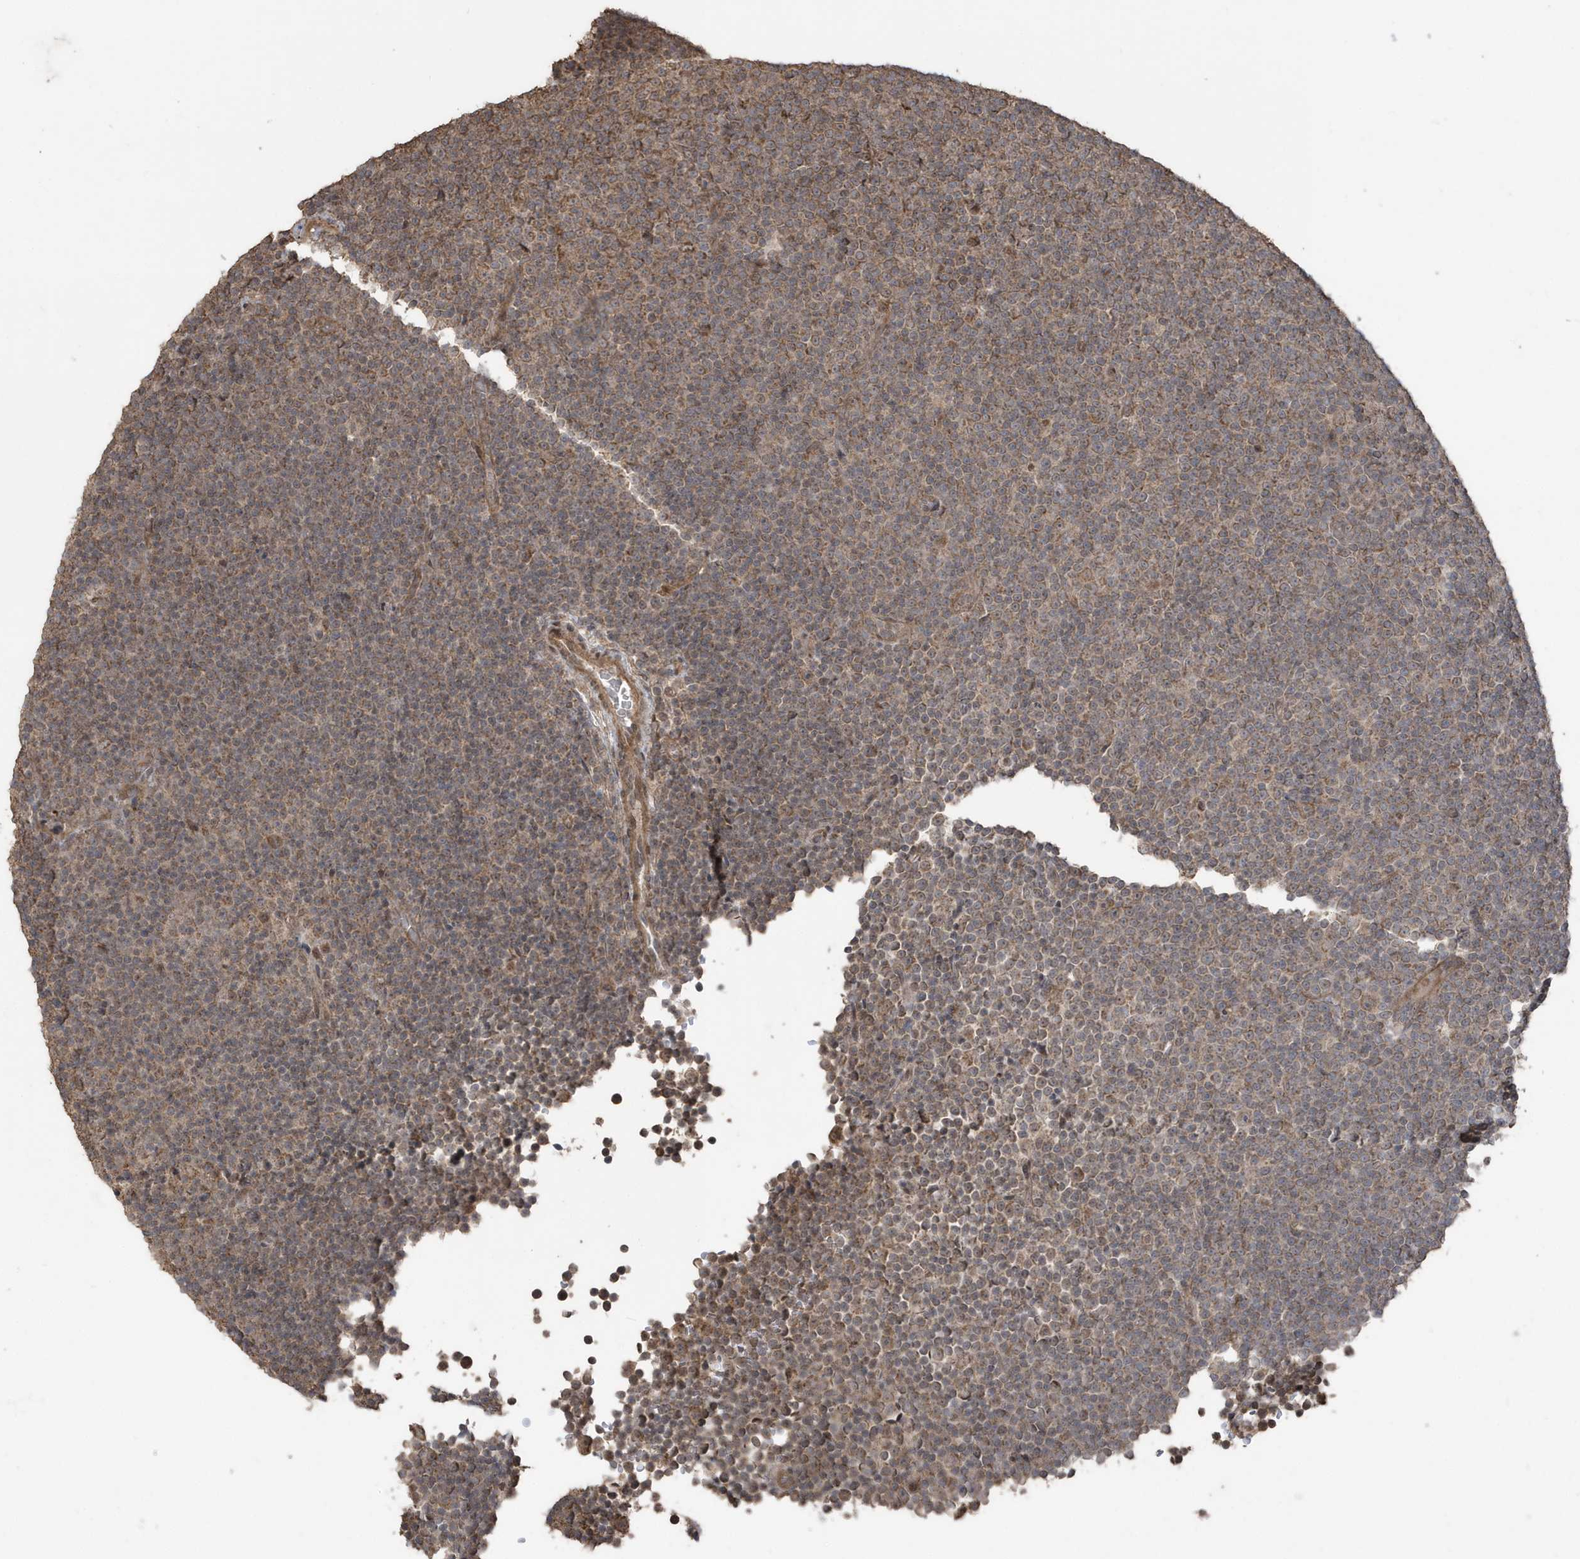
{"staining": {"intensity": "moderate", "quantity": "25%-75%", "location": "cytoplasmic/membranous"}, "tissue": "lymphoma", "cell_type": "Tumor cells", "image_type": "cancer", "snomed": [{"axis": "morphology", "description": "Malignant lymphoma, non-Hodgkin's type, Low grade"}, {"axis": "topography", "description": "Lymph node"}], "caption": "Tumor cells display medium levels of moderate cytoplasmic/membranous positivity in about 25%-75% of cells in low-grade malignant lymphoma, non-Hodgkin's type.", "gene": "PAXBP1", "patient": {"sex": "female", "age": 67}}